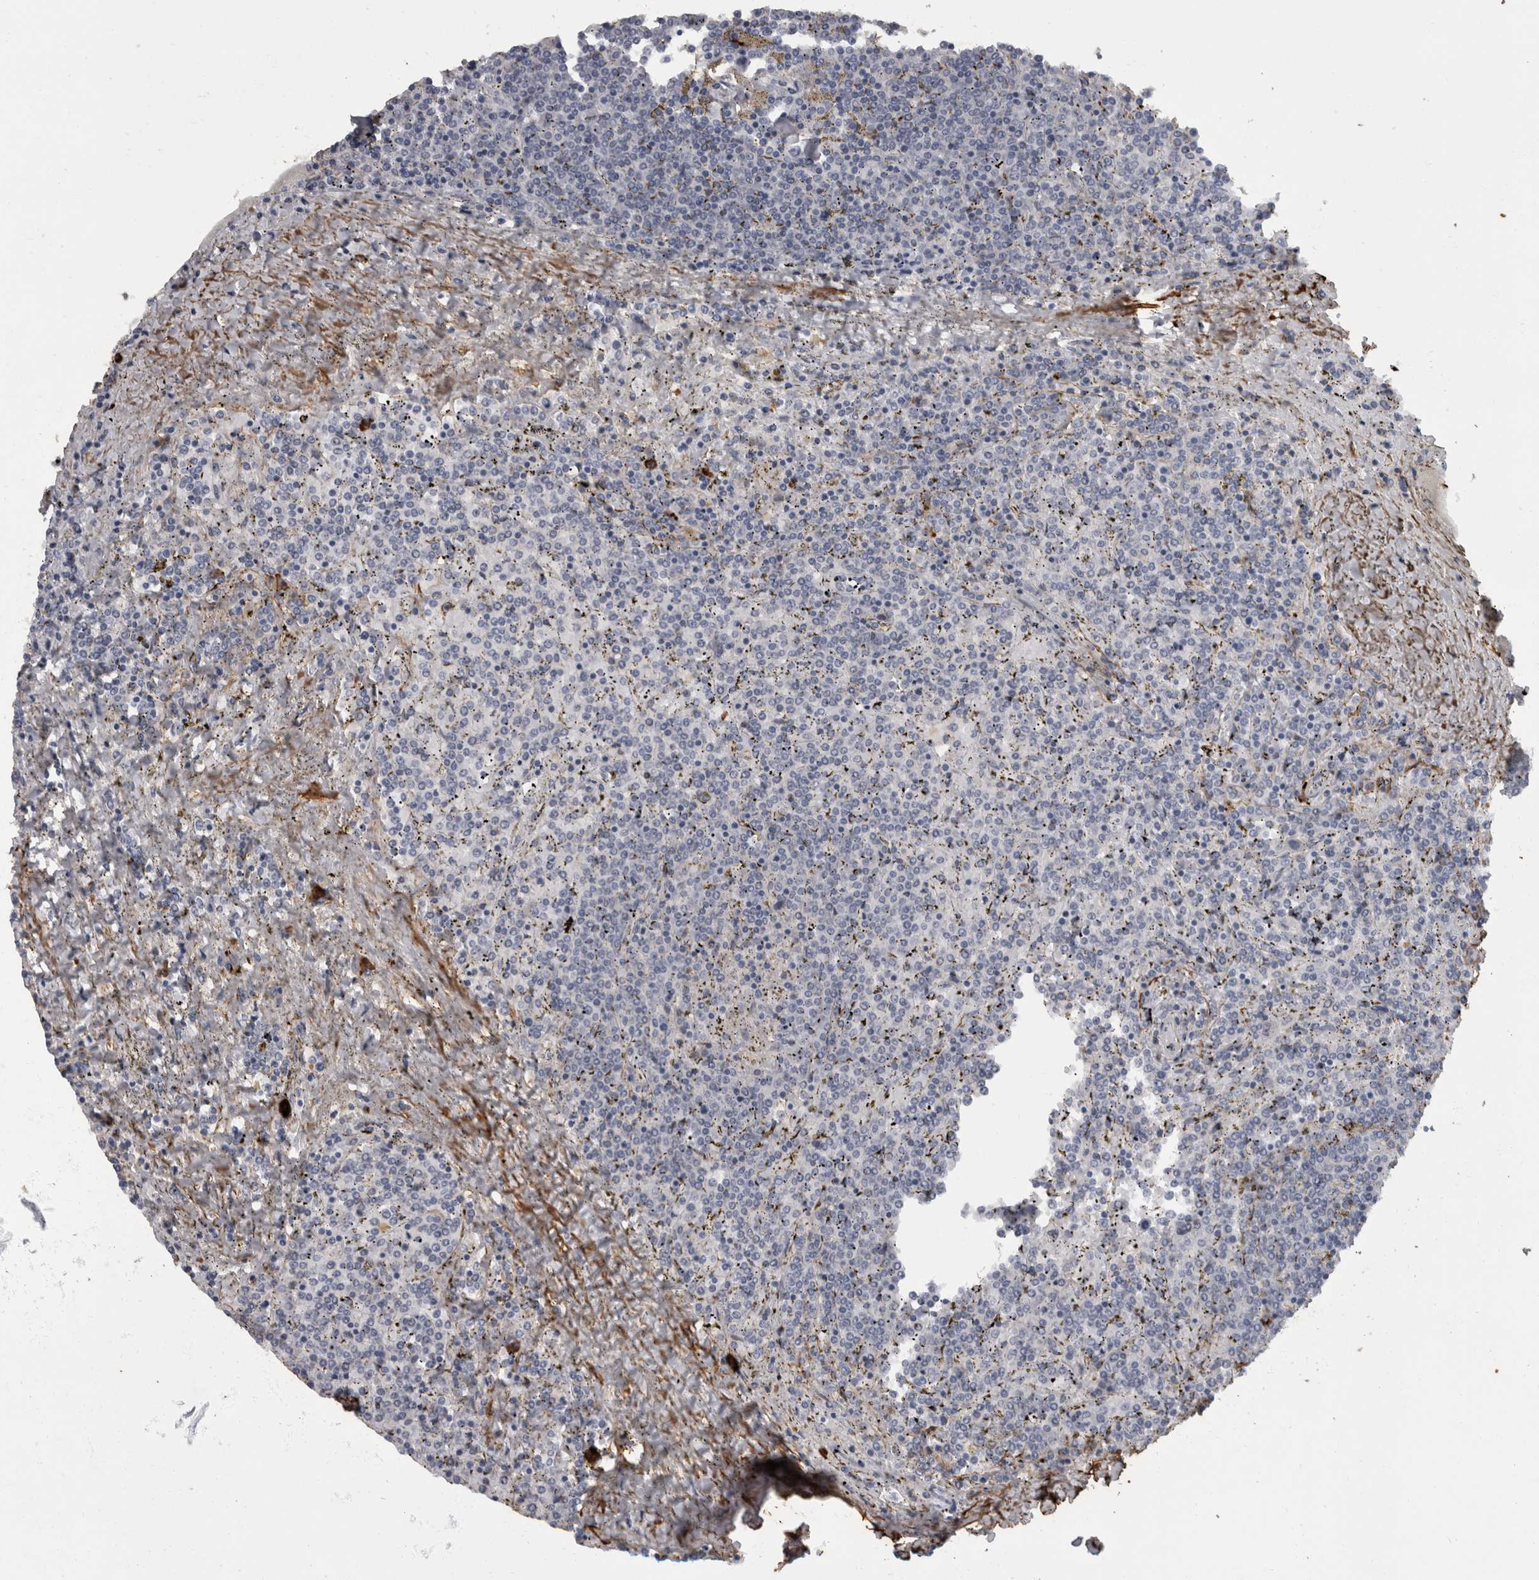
{"staining": {"intensity": "negative", "quantity": "none", "location": "none"}, "tissue": "lymphoma", "cell_type": "Tumor cells", "image_type": "cancer", "snomed": [{"axis": "morphology", "description": "Malignant lymphoma, non-Hodgkin's type, Low grade"}, {"axis": "topography", "description": "Spleen"}], "caption": "Micrograph shows no protein staining in tumor cells of lymphoma tissue.", "gene": "MASTL", "patient": {"sex": "female", "age": 19}}